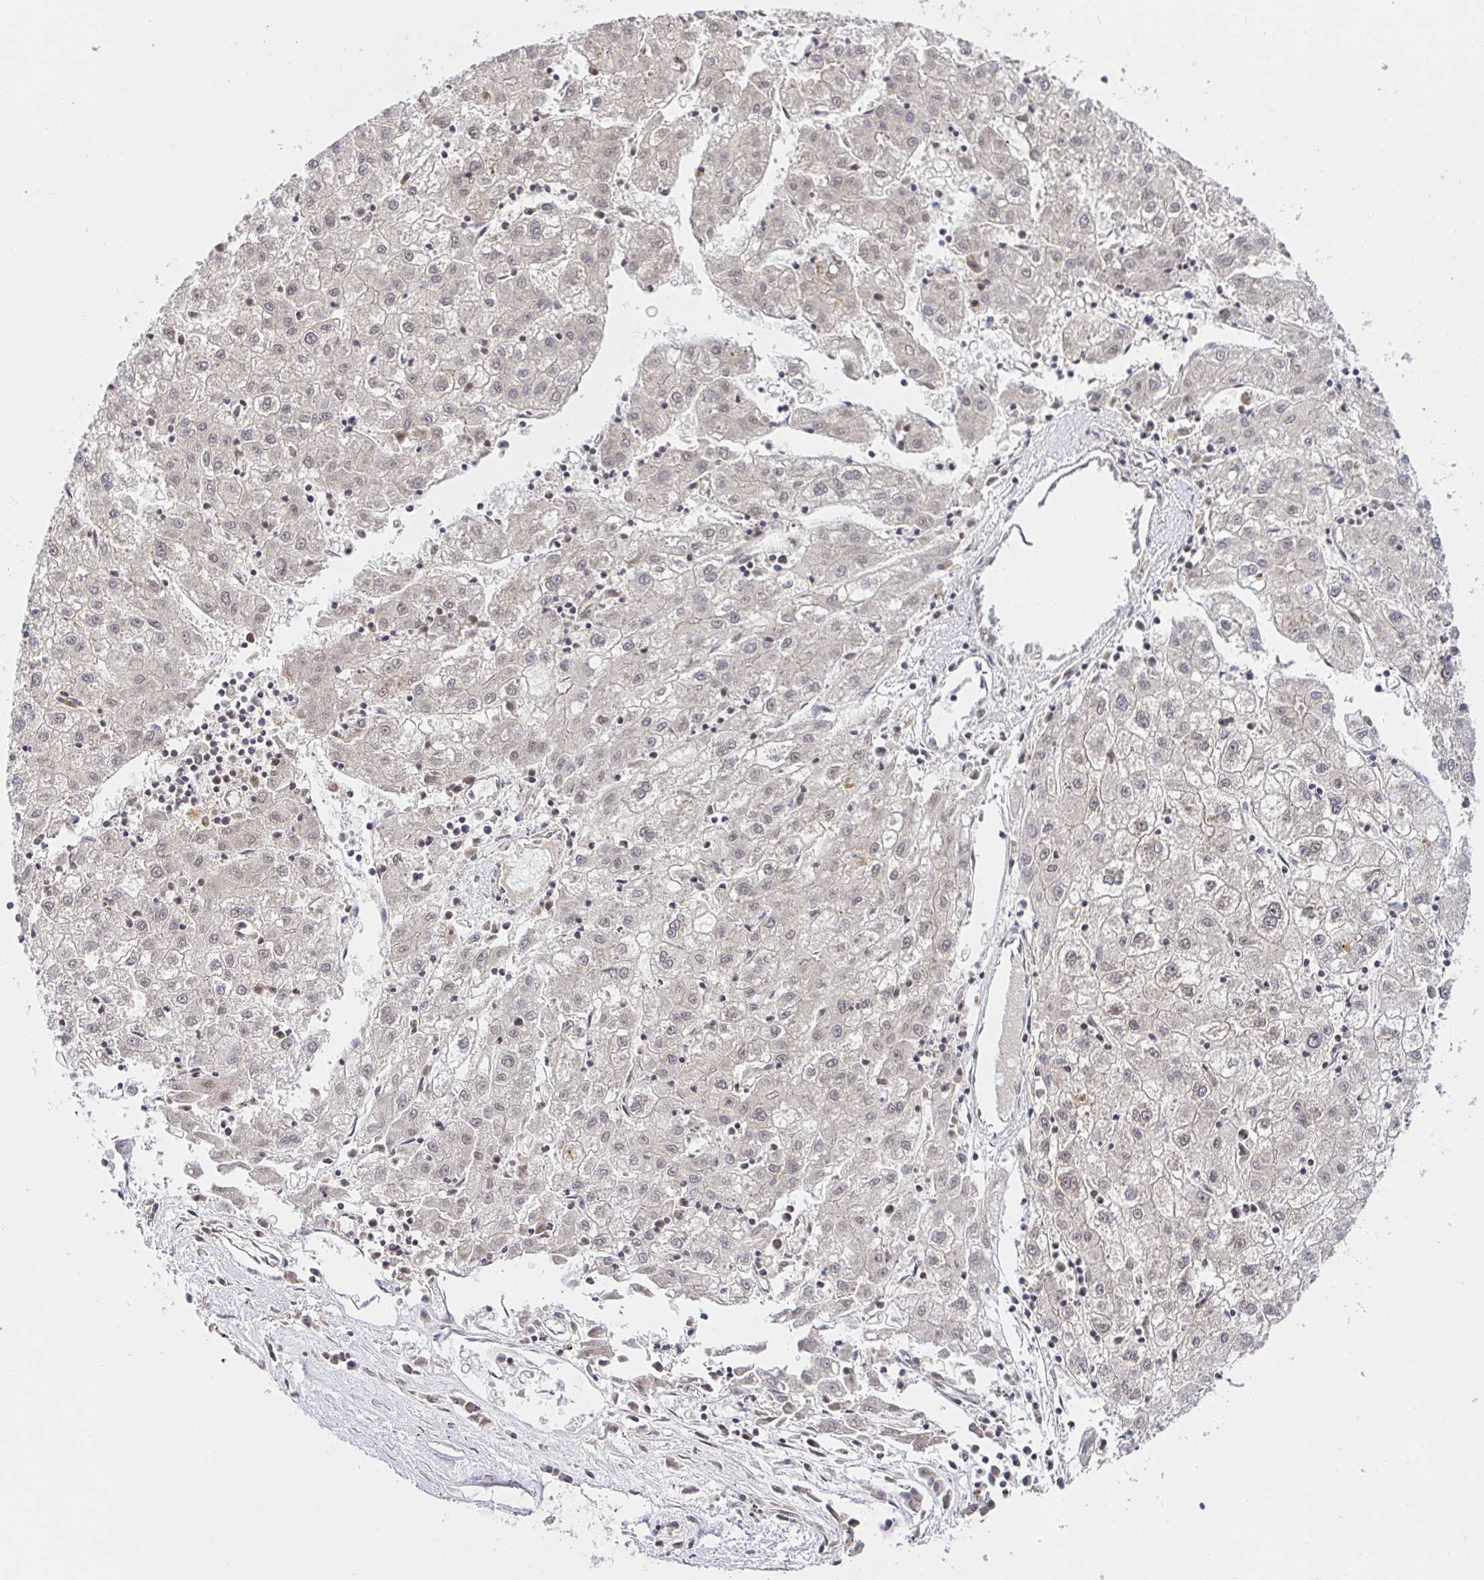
{"staining": {"intensity": "negative", "quantity": "none", "location": "none"}, "tissue": "liver cancer", "cell_type": "Tumor cells", "image_type": "cancer", "snomed": [{"axis": "morphology", "description": "Carcinoma, Hepatocellular, NOS"}, {"axis": "topography", "description": "Liver"}], "caption": "Liver cancer (hepatocellular carcinoma) was stained to show a protein in brown. There is no significant staining in tumor cells.", "gene": "USF1", "patient": {"sex": "male", "age": 72}}